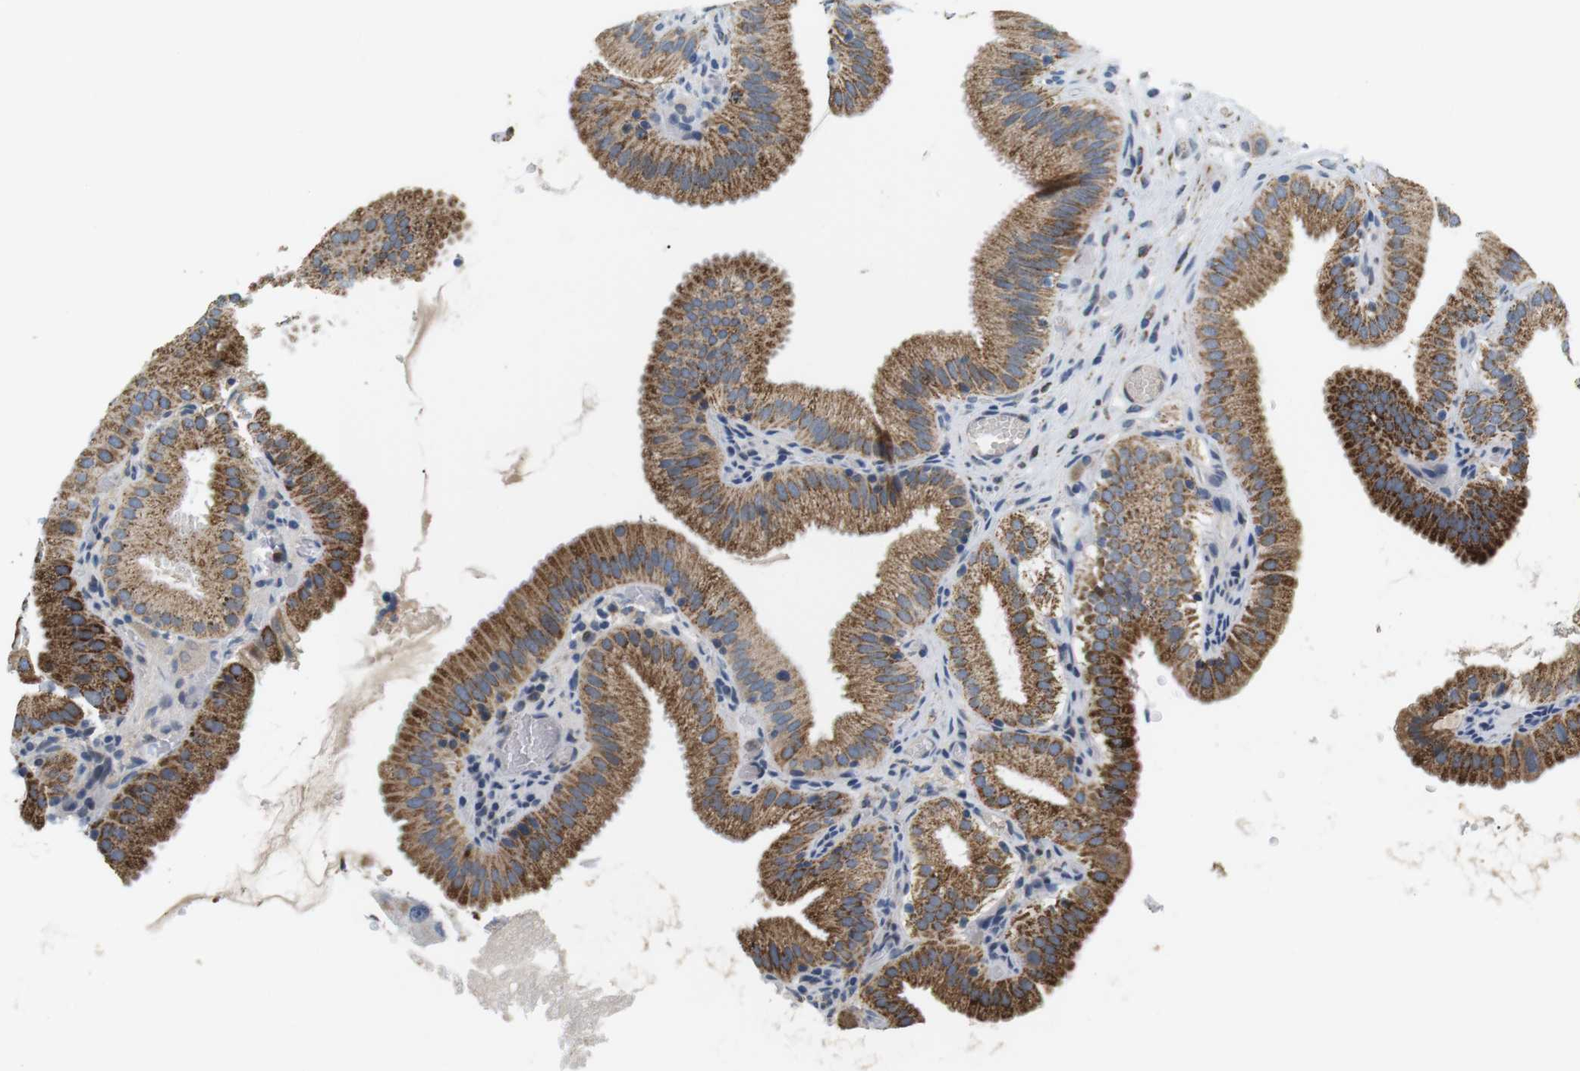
{"staining": {"intensity": "moderate", "quantity": ">75%", "location": "cytoplasmic/membranous"}, "tissue": "gallbladder", "cell_type": "Glandular cells", "image_type": "normal", "snomed": [{"axis": "morphology", "description": "Normal tissue, NOS"}, {"axis": "topography", "description": "Gallbladder"}], "caption": "Benign gallbladder shows moderate cytoplasmic/membranous expression in approximately >75% of glandular cells.", "gene": "CD300E", "patient": {"sex": "male", "age": 54}}